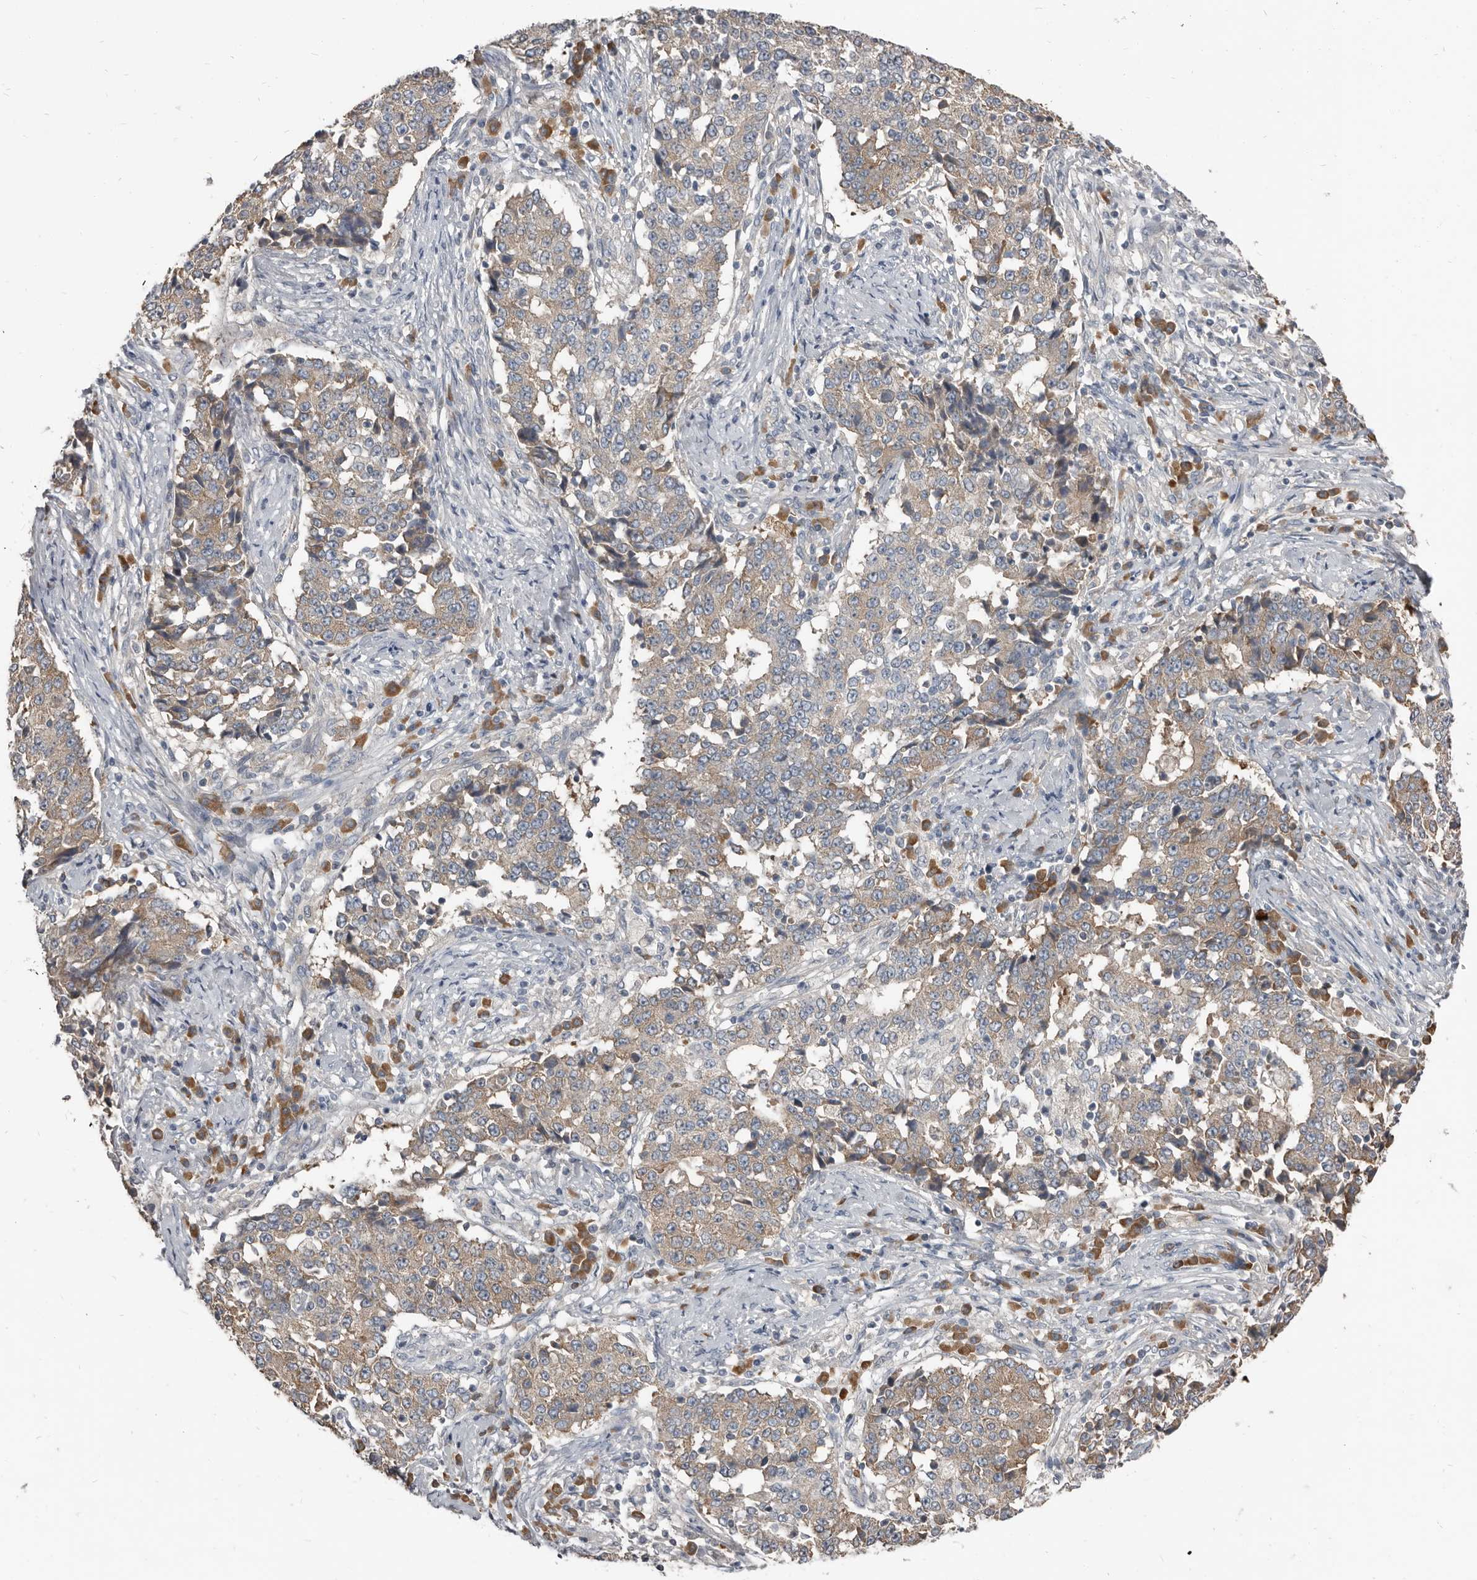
{"staining": {"intensity": "weak", "quantity": "25%-75%", "location": "cytoplasmic/membranous"}, "tissue": "stomach cancer", "cell_type": "Tumor cells", "image_type": "cancer", "snomed": [{"axis": "morphology", "description": "Adenocarcinoma, NOS"}, {"axis": "topography", "description": "Stomach"}], "caption": "Weak cytoplasmic/membranous protein expression is seen in about 25%-75% of tumor cells in stomach cancer.", "gene": "AKNAD1", "patient": {"sex": "male", "age": 59}}